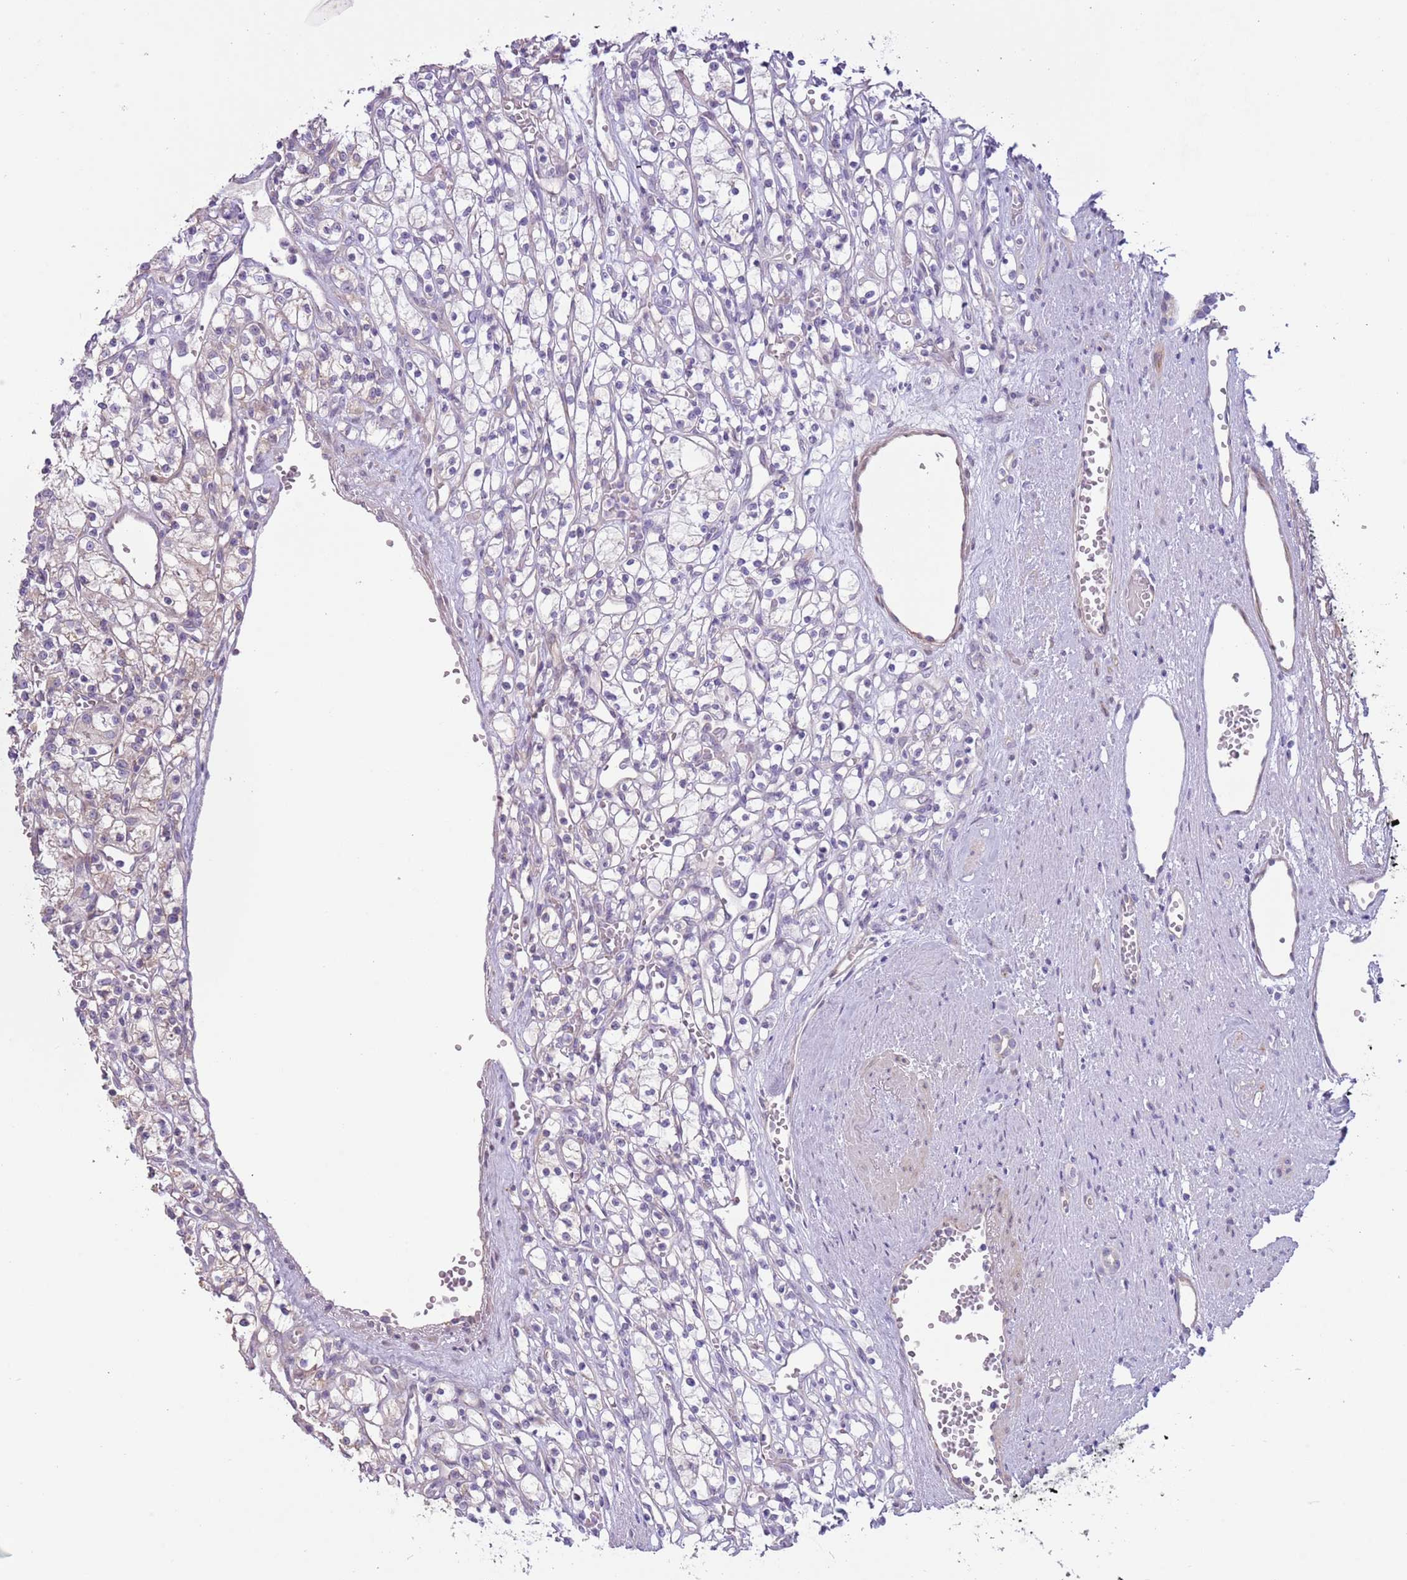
{"staining": {"intensity": "negative", "quantity": "none", "location": "none"}, "tissue": "renal cancer", "cell_type": "Tumor cells", "image_type": "cancer", "snomed": [{"axis": "morphology", "description": "Adenocarcinoma, NOS"}, {"axis": "topography", "description": "Kidney"}], "caption": "An image of renal cancer (adenocarcinoma) stained for a protein displays no brown staining in tumor cells.", "gene": "MRO", "patient": {"sex": "female", "age": 59}}